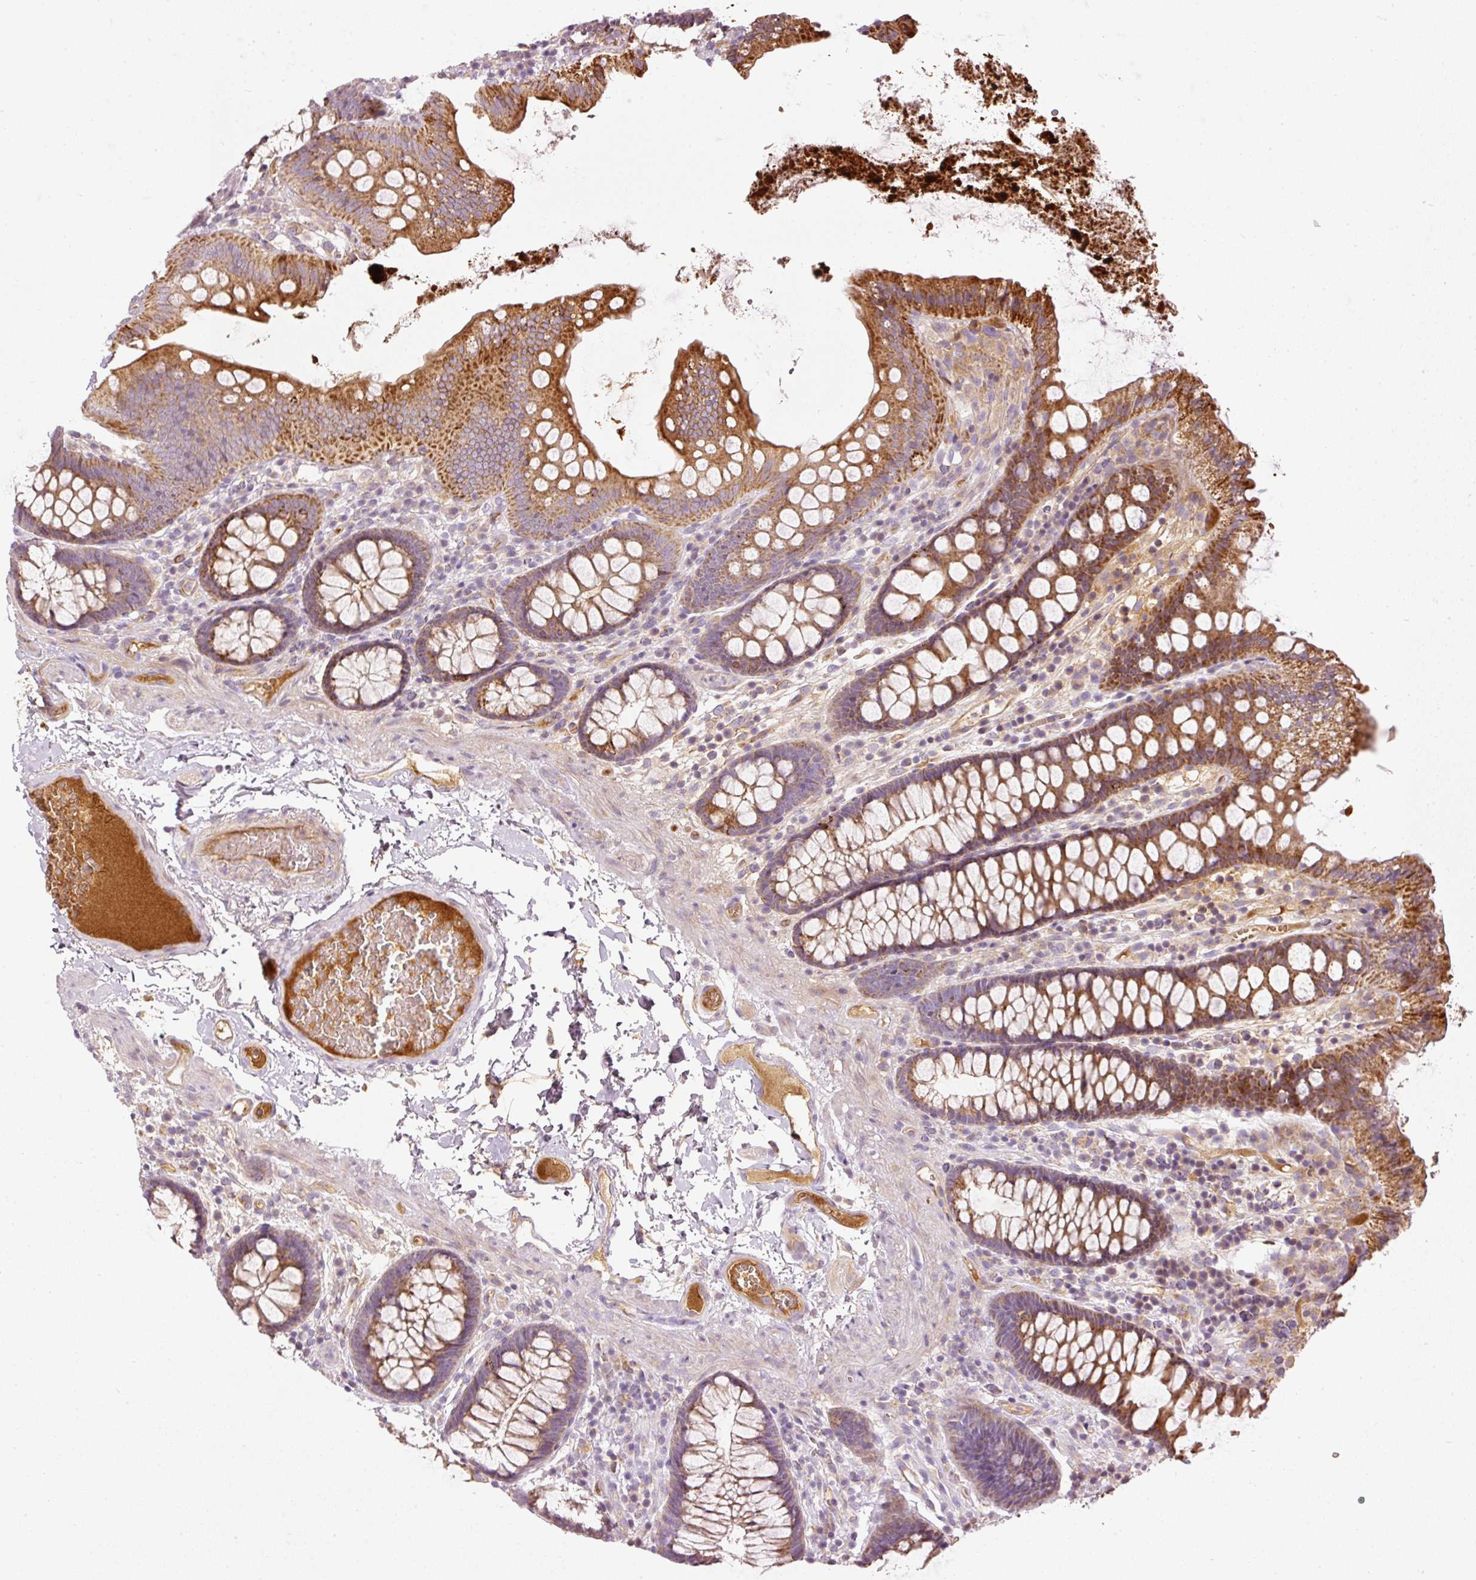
{"staining": {"intensity": "moderate", "quantity": ">75%", "location": "cytoplasmic/membranous"}, "tissue": "colon", "cell_type": "Endothelial cells", "image_type": "normal", "snomed": [{"axis": "morphology", "description": "Normal tissue, NOS"}, {"axis": "topography", "description": "Colon"}], "caption": "High-power microscopy captured an immunohistochemistry (IHC) photomicrograph of normal colon, revealing moderate cytoplasmic/membranous staining in about >75% of endothelial cells. The protein of interest is shown in brown color, while the nuclei are stained blue.", "gene": "SERPING1", "patient": {"sex": "male", "age": 84}}